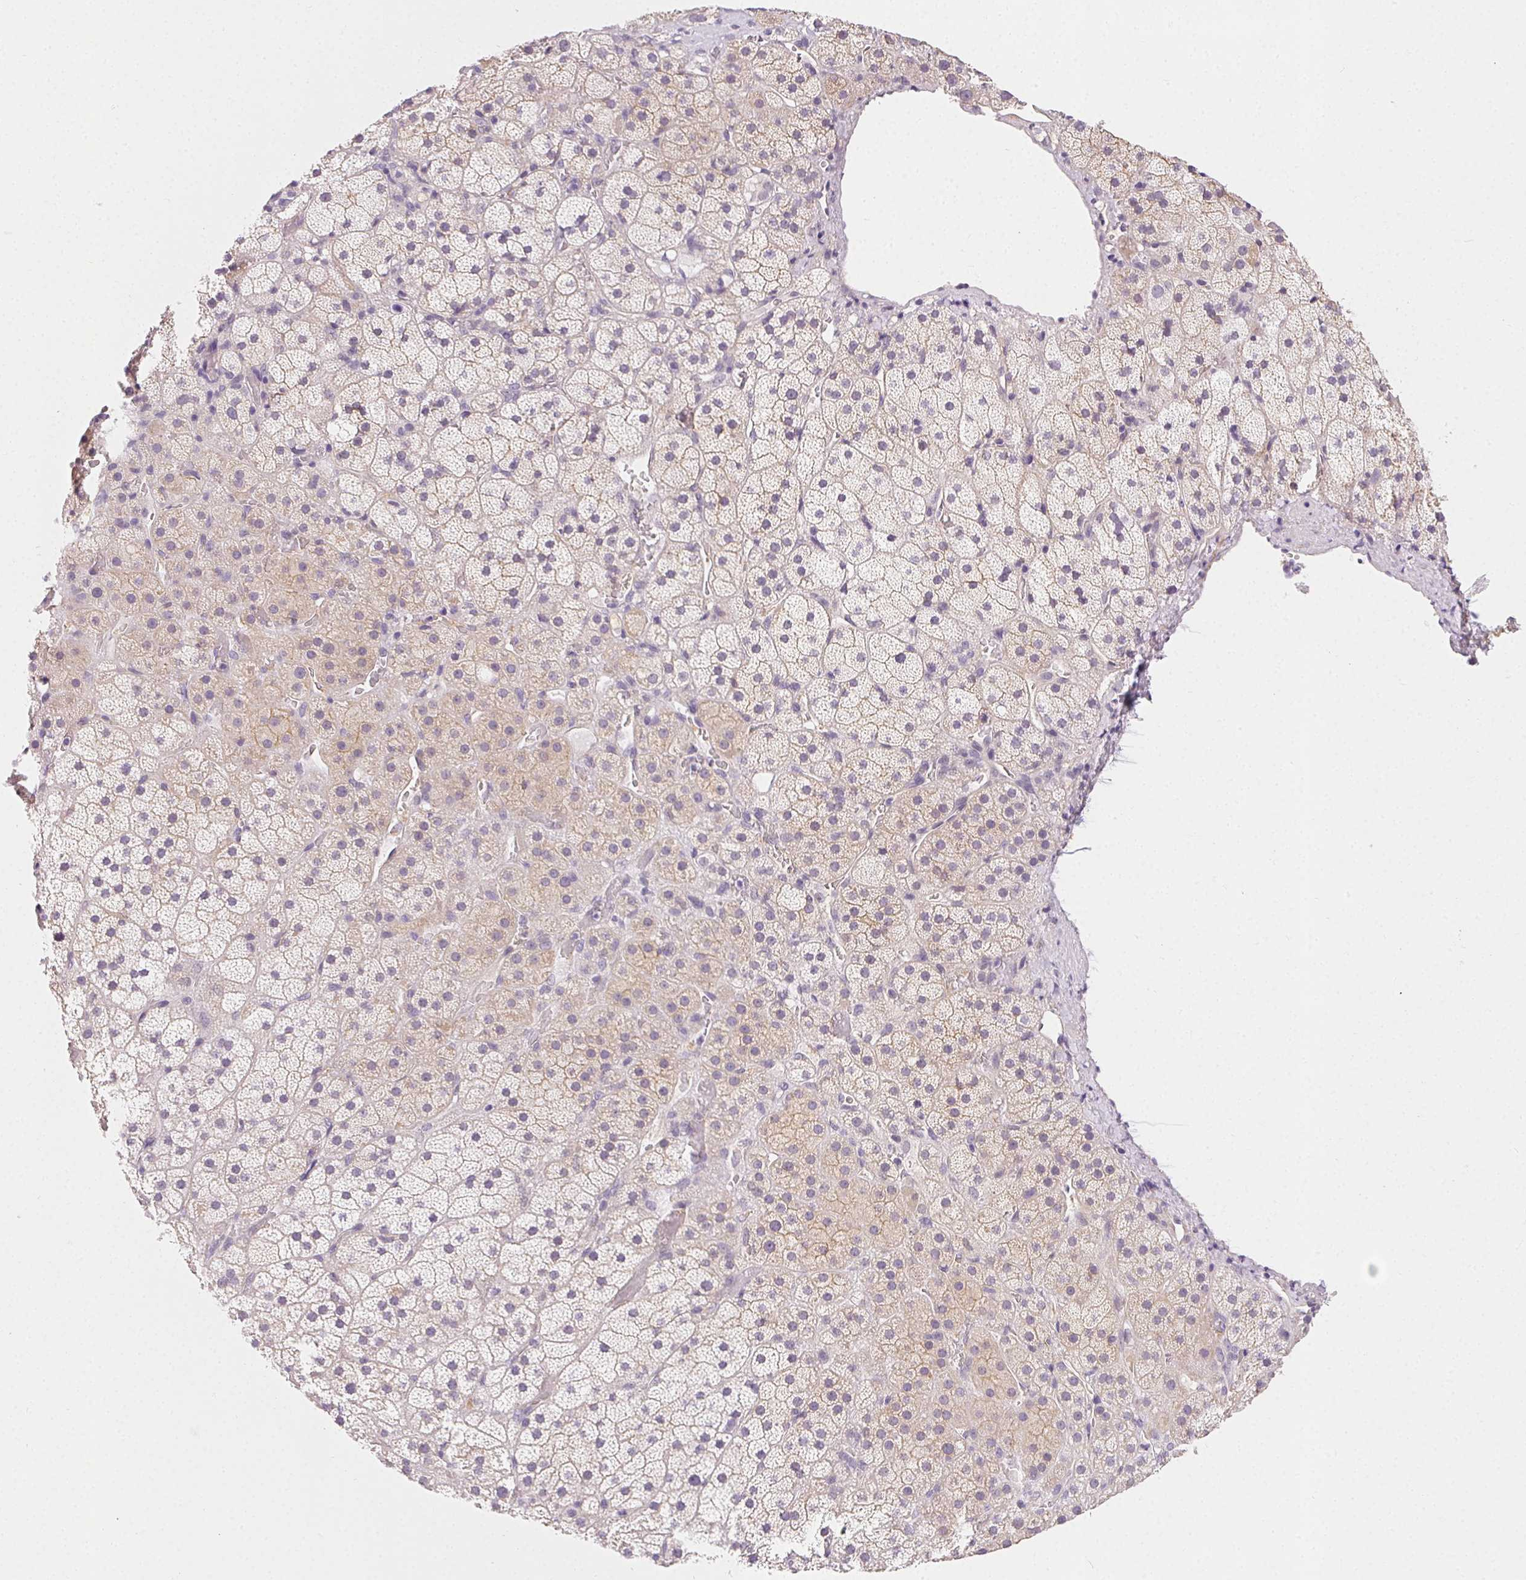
{"staining": {"intensity": "weak", "quantity": "<25%", "location": "cytoplasmic/membranous"}, "tissue": "adrenal gland", "cell_type": "Glandular cells", "image_type": "normal", "snomed": [{"axis": "morphology", "description": "Normal tissue, NOS"}, {"axis": "topography", "description": "Adrenal gland"}], "caption": "High power microscopy photomicrograph of an immunohistochemistry photomicrograph of benign adrenal gland, revealing no significant expression in glandular cells. (Brightfield microscopy of DAB IHC at high magnification).", "gene": "CSN1S1", "patient": {"sex": "male", "age": 57}}